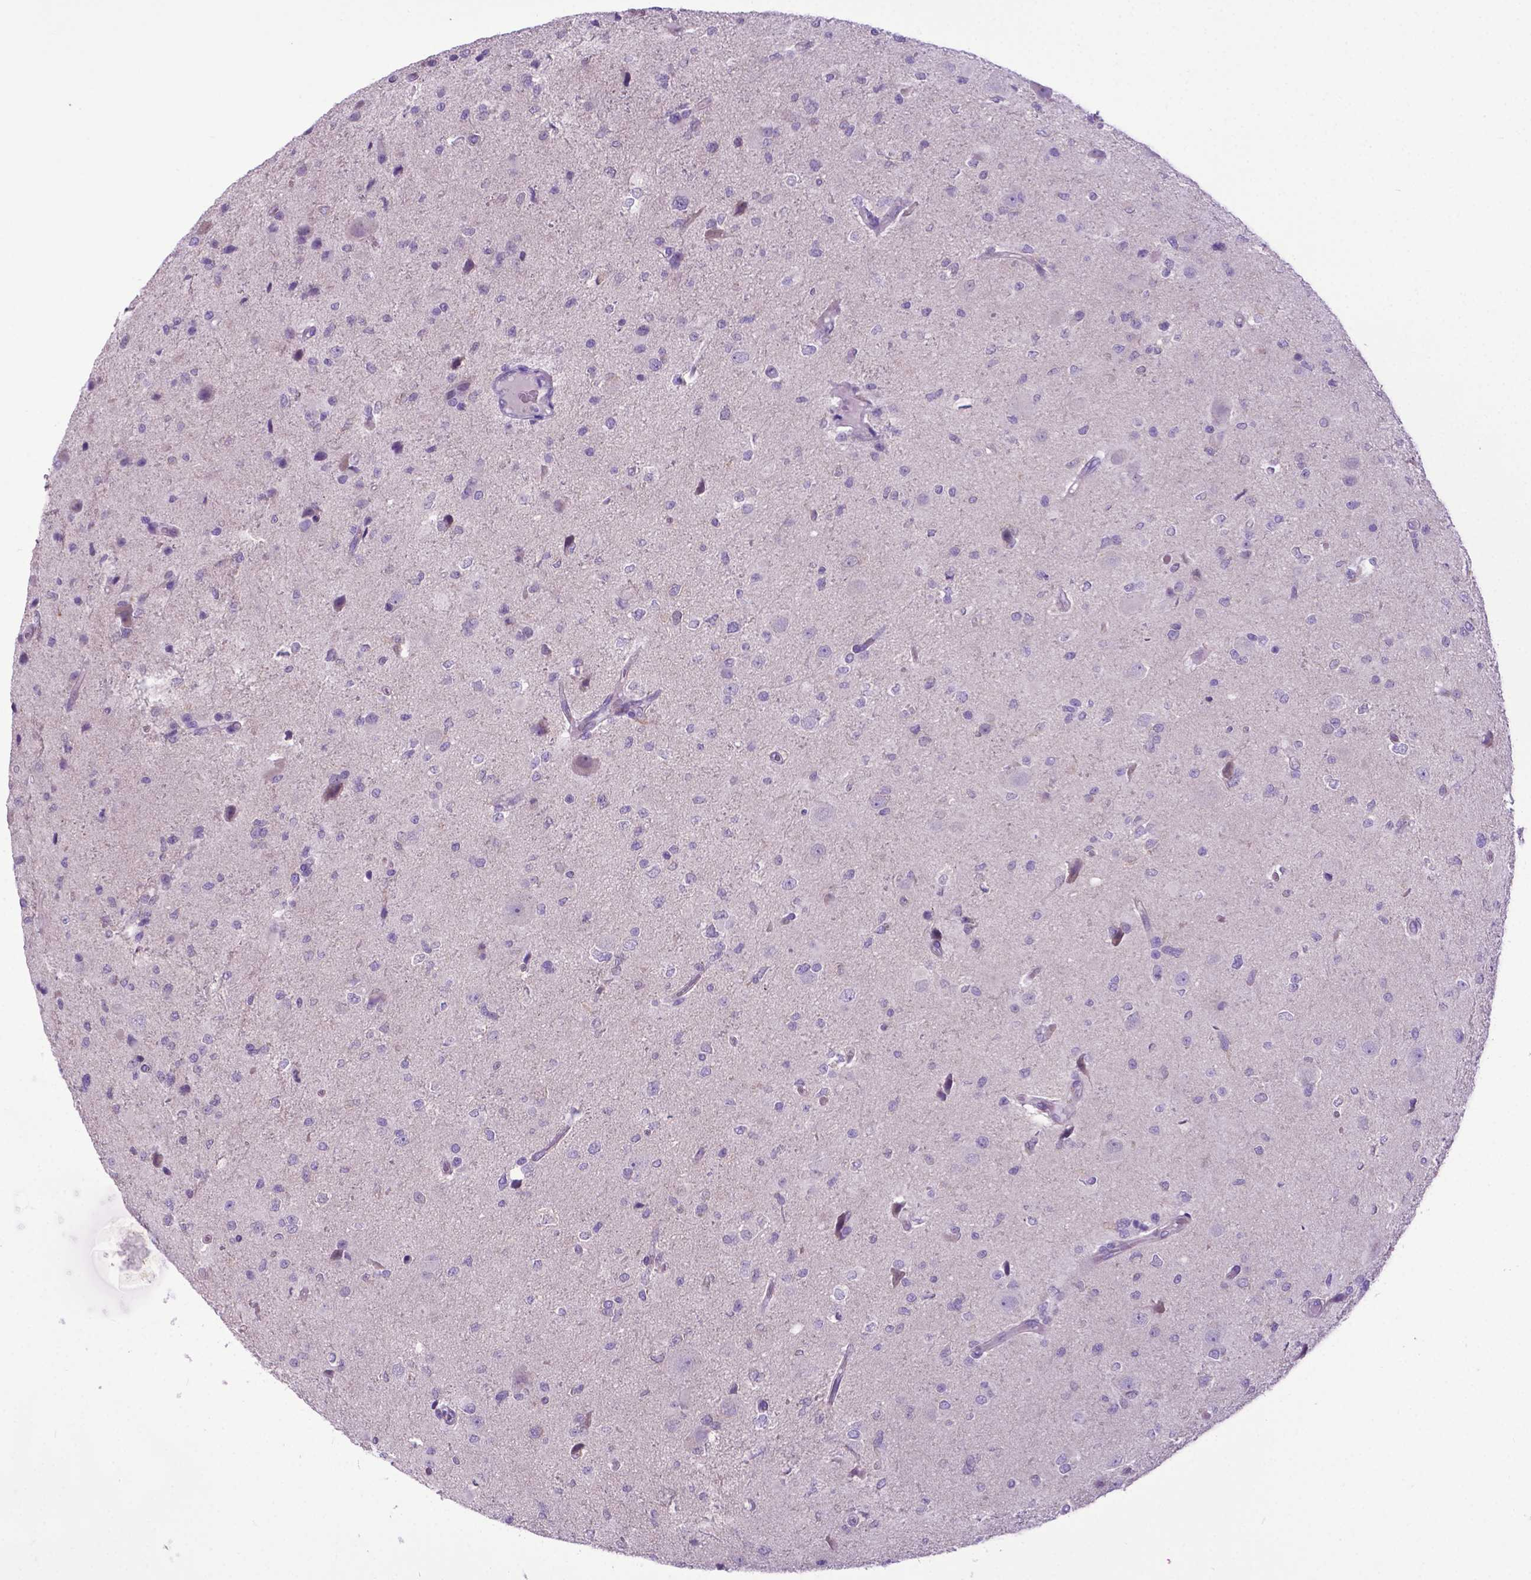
{"staining": {"intensity": "negative", "quantity": "none", "location": "none"}, "tissue": "glioma", "cell_type": "Tumor cells", "image_type": "cancer", "snomed": [{"axis": "morphology", "description": "Glioma, malignant, Low grade"}, {"axis": "topography", "description": "Brain"}], "caption": "A high-resolution image shows immunohistochemistry (IHC) staining of glioma, which reveals no significant expression in tumor cells.", "gene": "ADRA2B", "patient": {"sex": "female", "age": 32}}